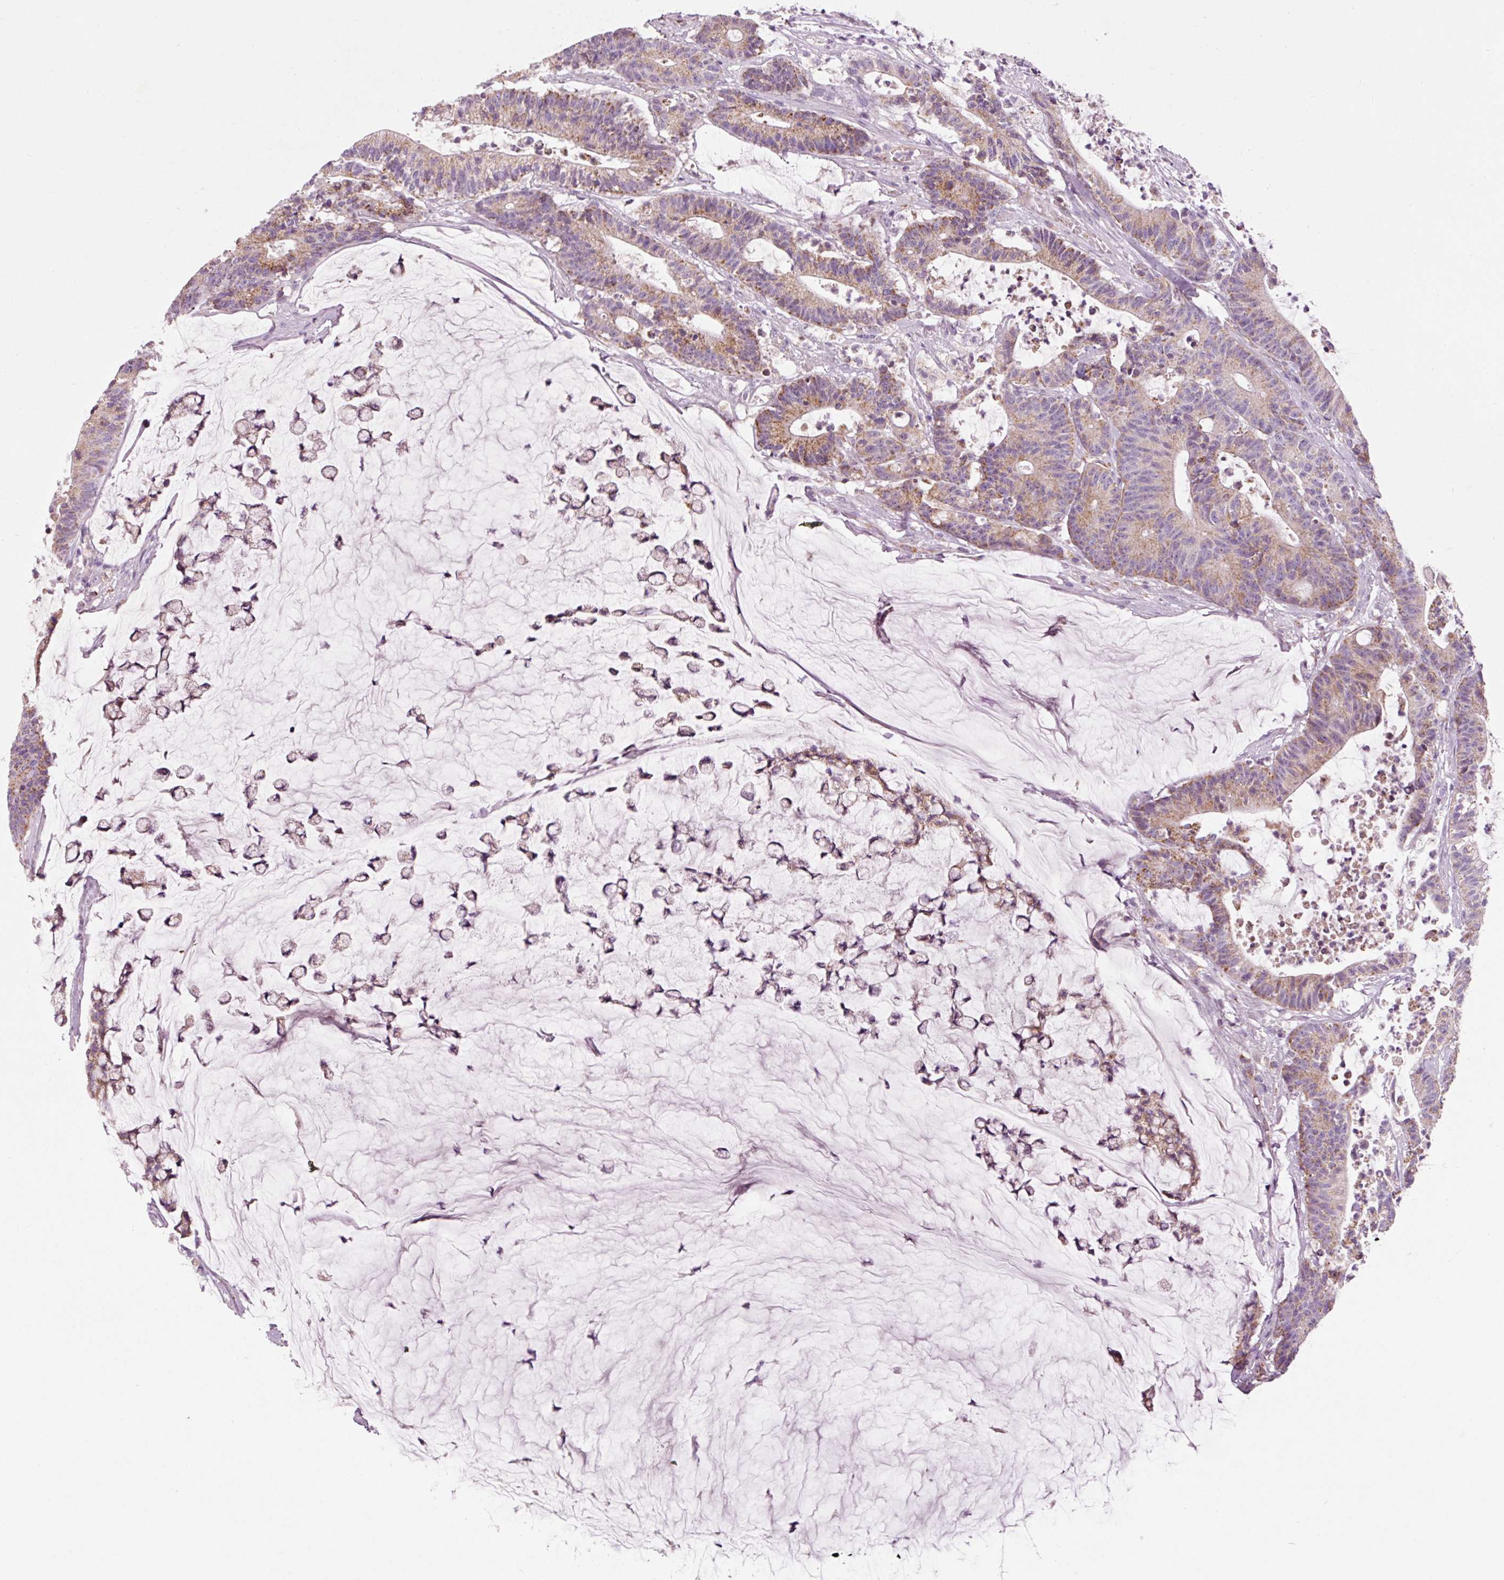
{"staining": {"intensity": "moderate", "quantity": "25%-75%", "location": "cytoplasmic/membranous"}, "tissue": "colorectal cancer", "cell_type": "Tumor cells", "image_type": "cancer", "snomed": [{"axis": "morphology", "description": "Adenocarcinoma, NOS"}, {"axis": "topography", "description": "Colon"}], "caption": "Protein expression analysis of adenocarcinoma (colorectal) shows moderate cytoplasmic/membranous positivity in approximately 25%-75% of tumor cells.", "gene": "NDUFB4", "patient": {"sex": "female", "age": 84}}